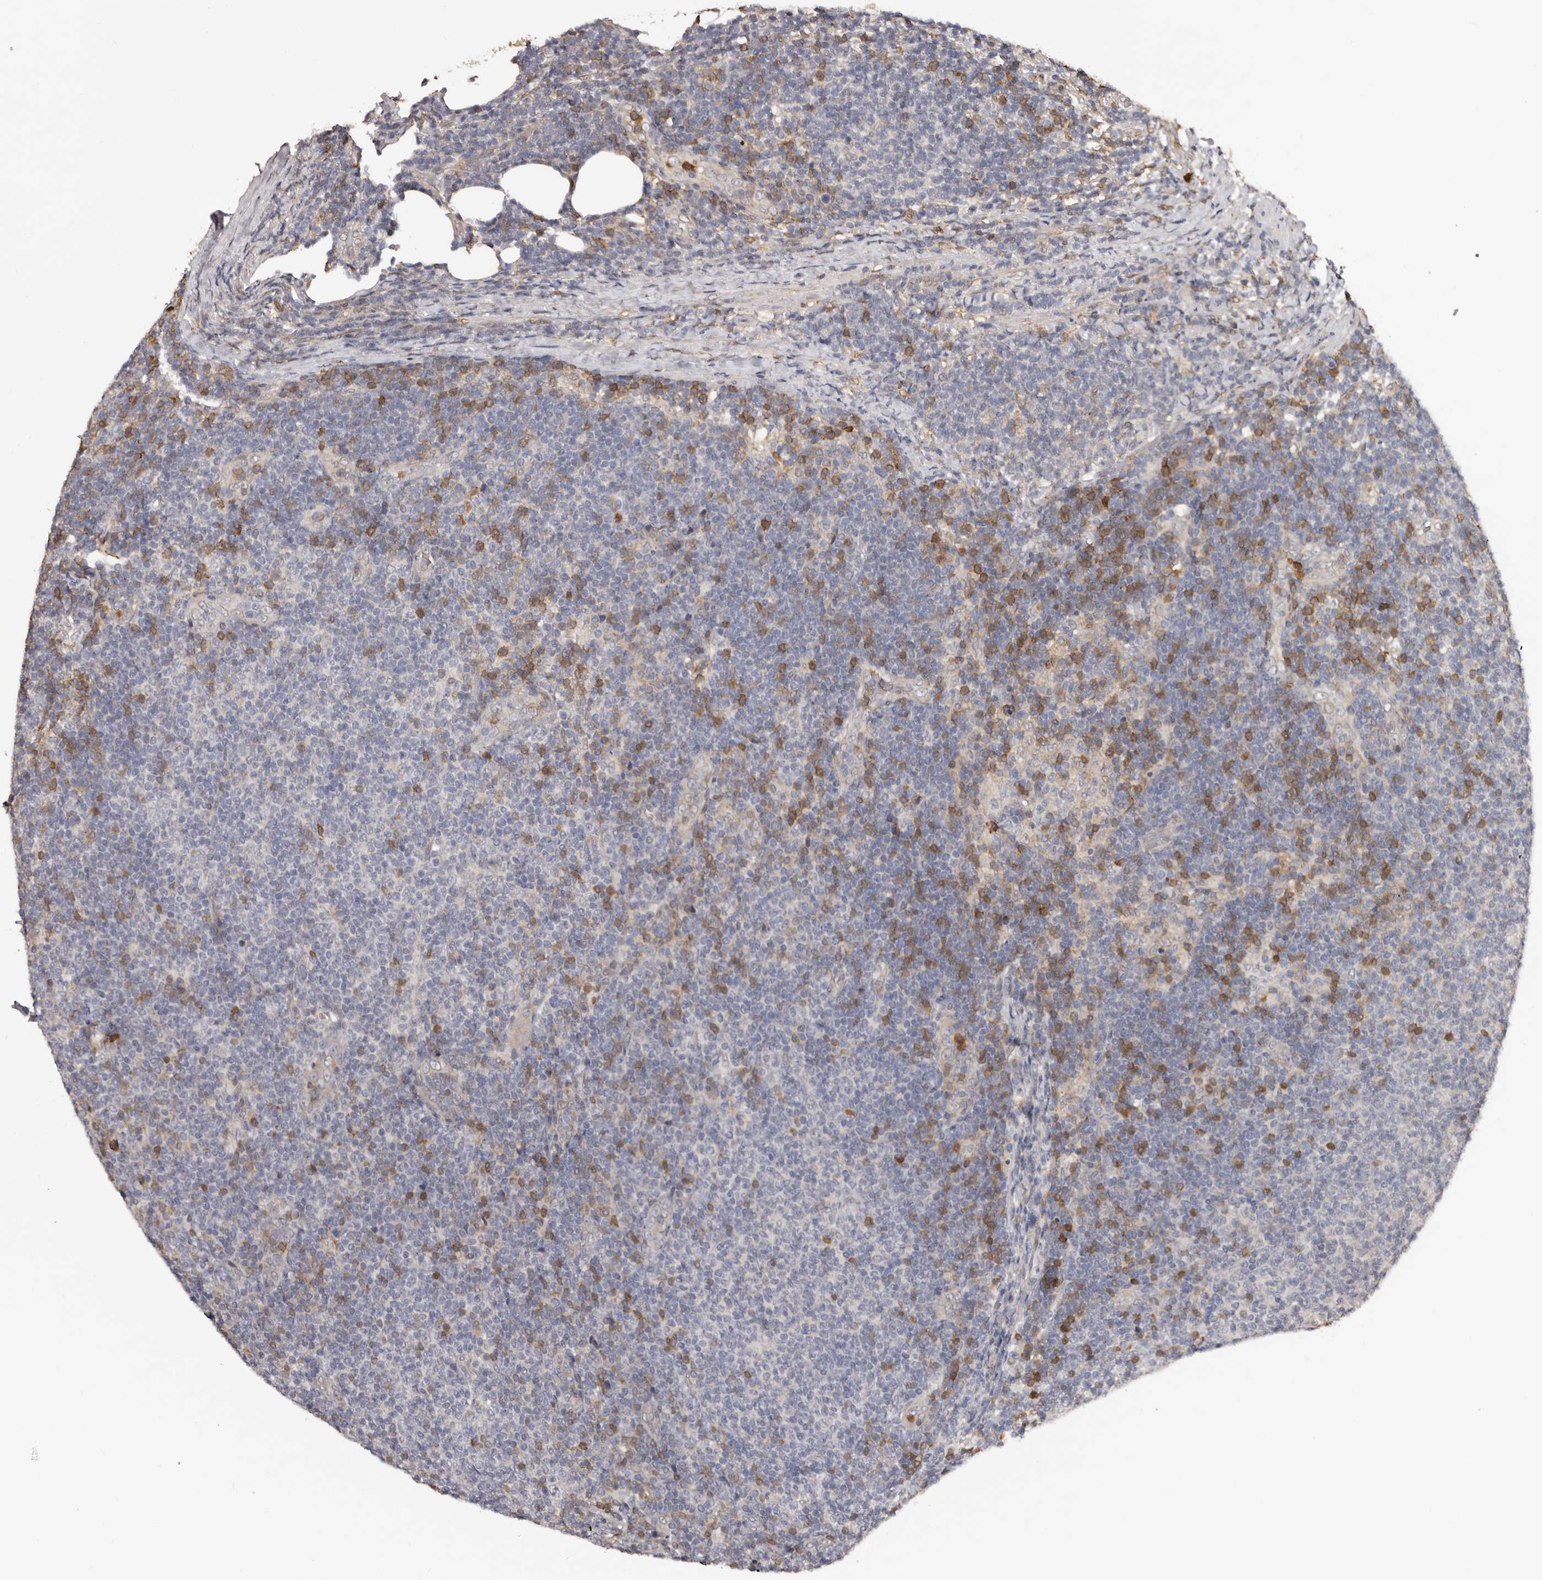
{"staining": {"intensity": "moderate", "quantity": "25%-75%", "location": "cytoplasmic/membranous"}, "tissue": "lymphoma", "cell_type": "Tumor cells", "image_type": "cancer", "snomed": [{"axis": "morphology", "description": "Malignant lymphoma, non-Hodgkin's type, Low grade"}, {"axis": "topography", "description": "Lymph node"}], "caption": "A brown stain highlights moderate cytoplasmic/membranous positivity of a protein in lymphoma tumor cells.", "gene": "PRR12", "patient": {"sex": "male", "age": 66}}